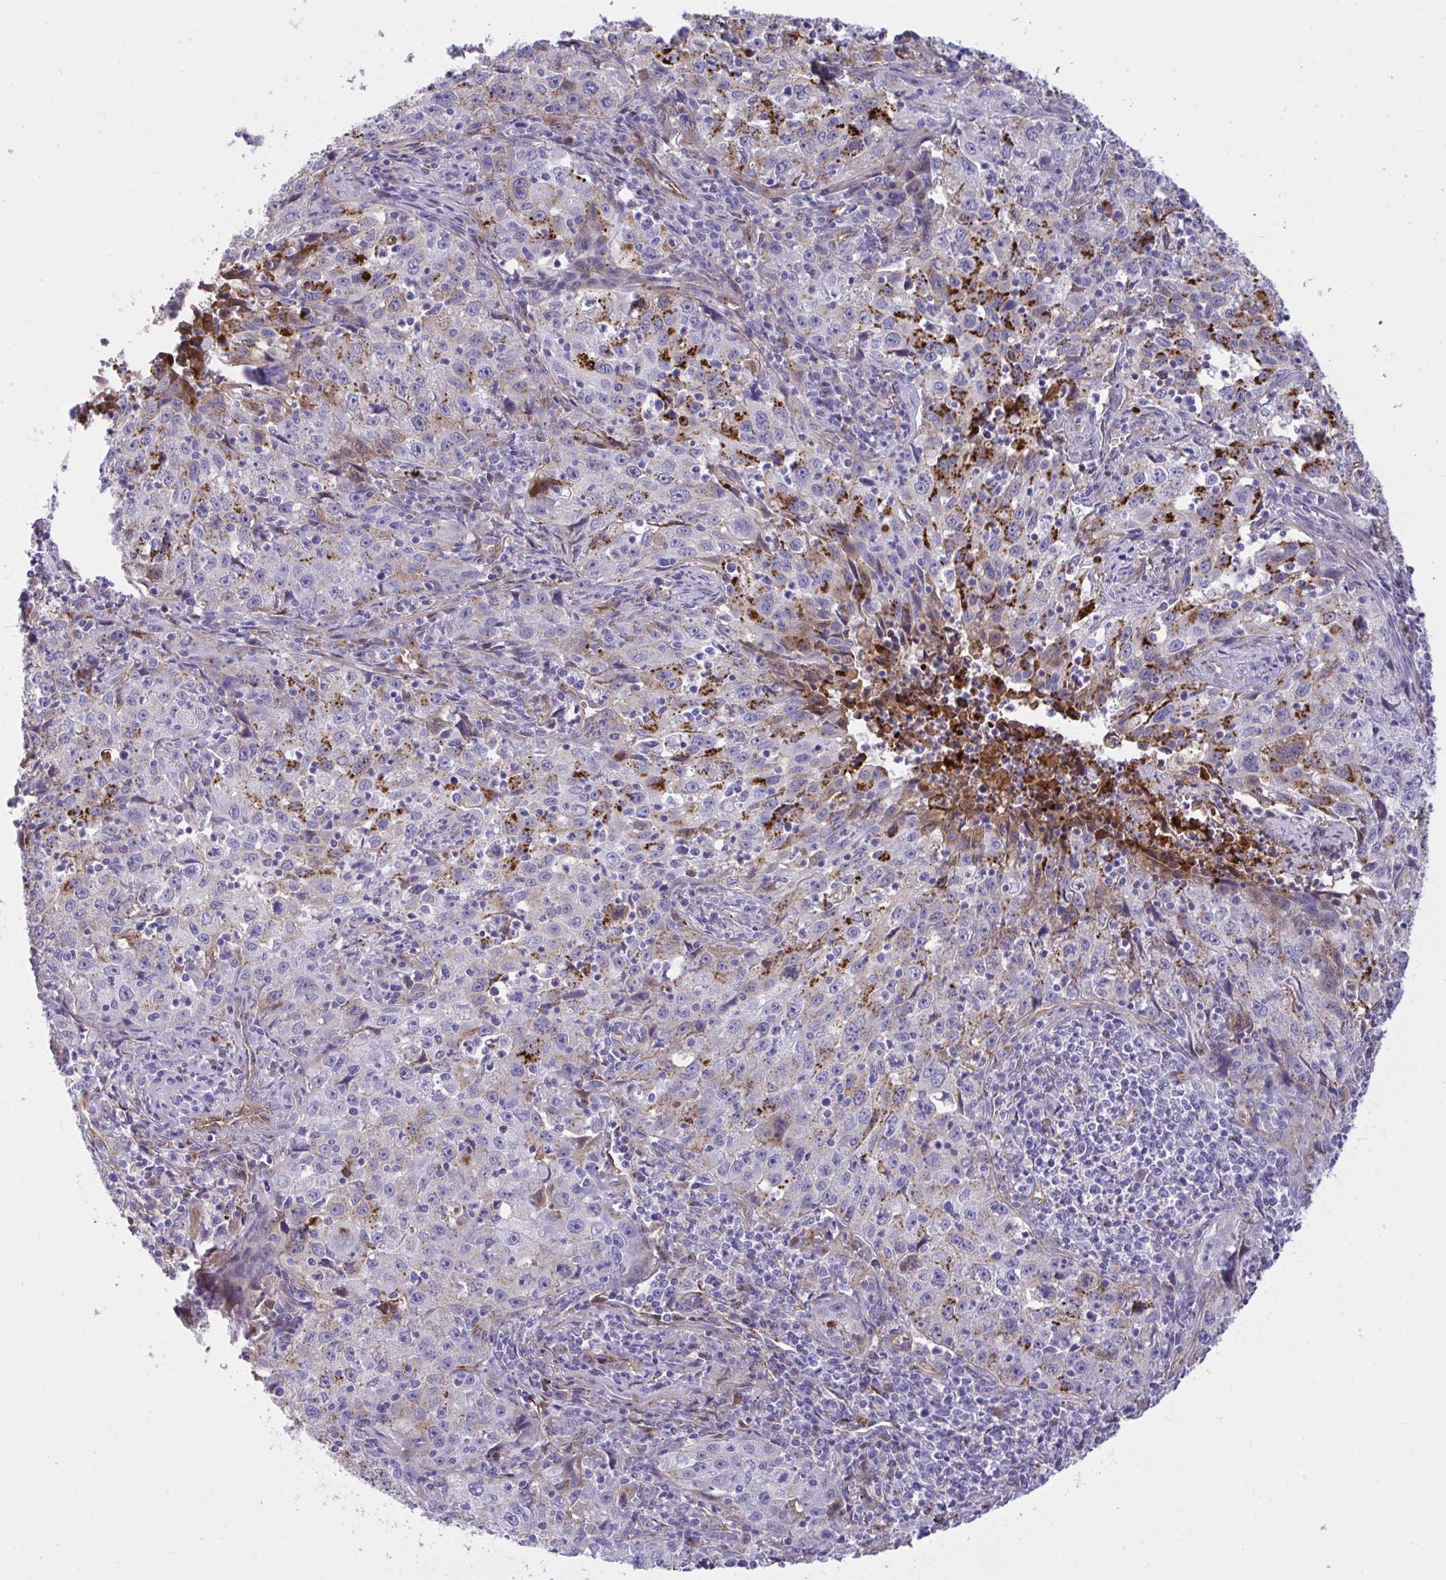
{"staining": {"intensity": "moderate", "quantity": "<25%", "location": "cytoplasmic/membranous"}, "tissue": "lung cancer", "cell_type": "Tumor cells", "image_type": "cancer", "snomed": [{"axis": "morphology", "description": "Squamous cell carcinoma, NOS"}, {"axis": "topography", "description": "Lung"}], "caption": "About <25% of tumor cells in lung squamous cell carcinoma reveal moderate cytoplasmic/membranous protein expression as visualized by brown immunohistochemical staining.", "gene": "F2", "patient": {"sex": "male", "age": 71}}